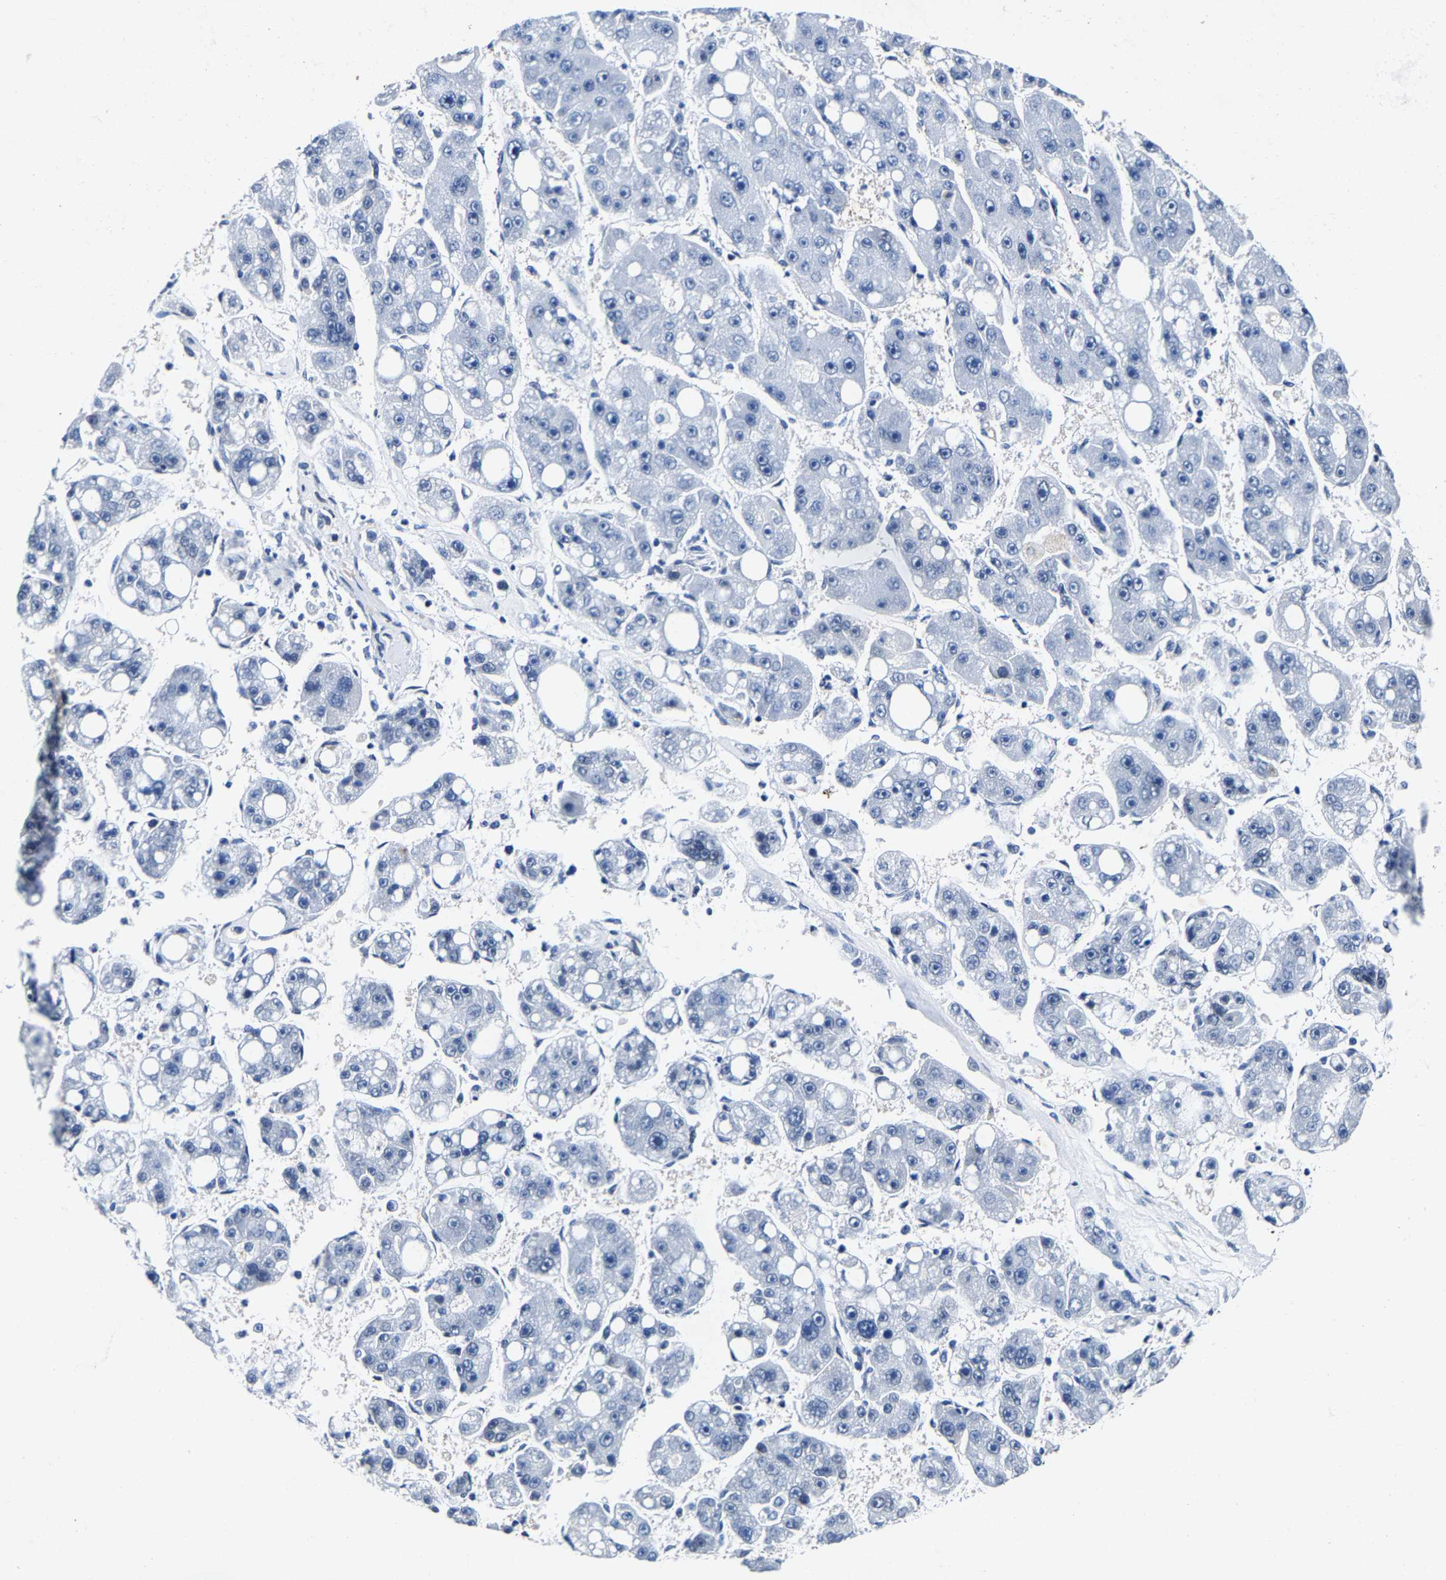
{"staining": {"intensity": "negative", "quantity": "none", "location": "none"}, "tissue": "liver cancer", "cell_type": "Tumor cells", "image_type": "cancer", "snomed": [{"axis": "morphology", "description": "Carcinoma, Hepatocellular, NOS"}, {"axis": "topography", "description": "Liver"}], "caption": "IHC of hepatocellular carcinoma (liver) shows no staining in tumor cells.", "gene": "UBN2", "patient": {"sex": "female", "age": 61}}